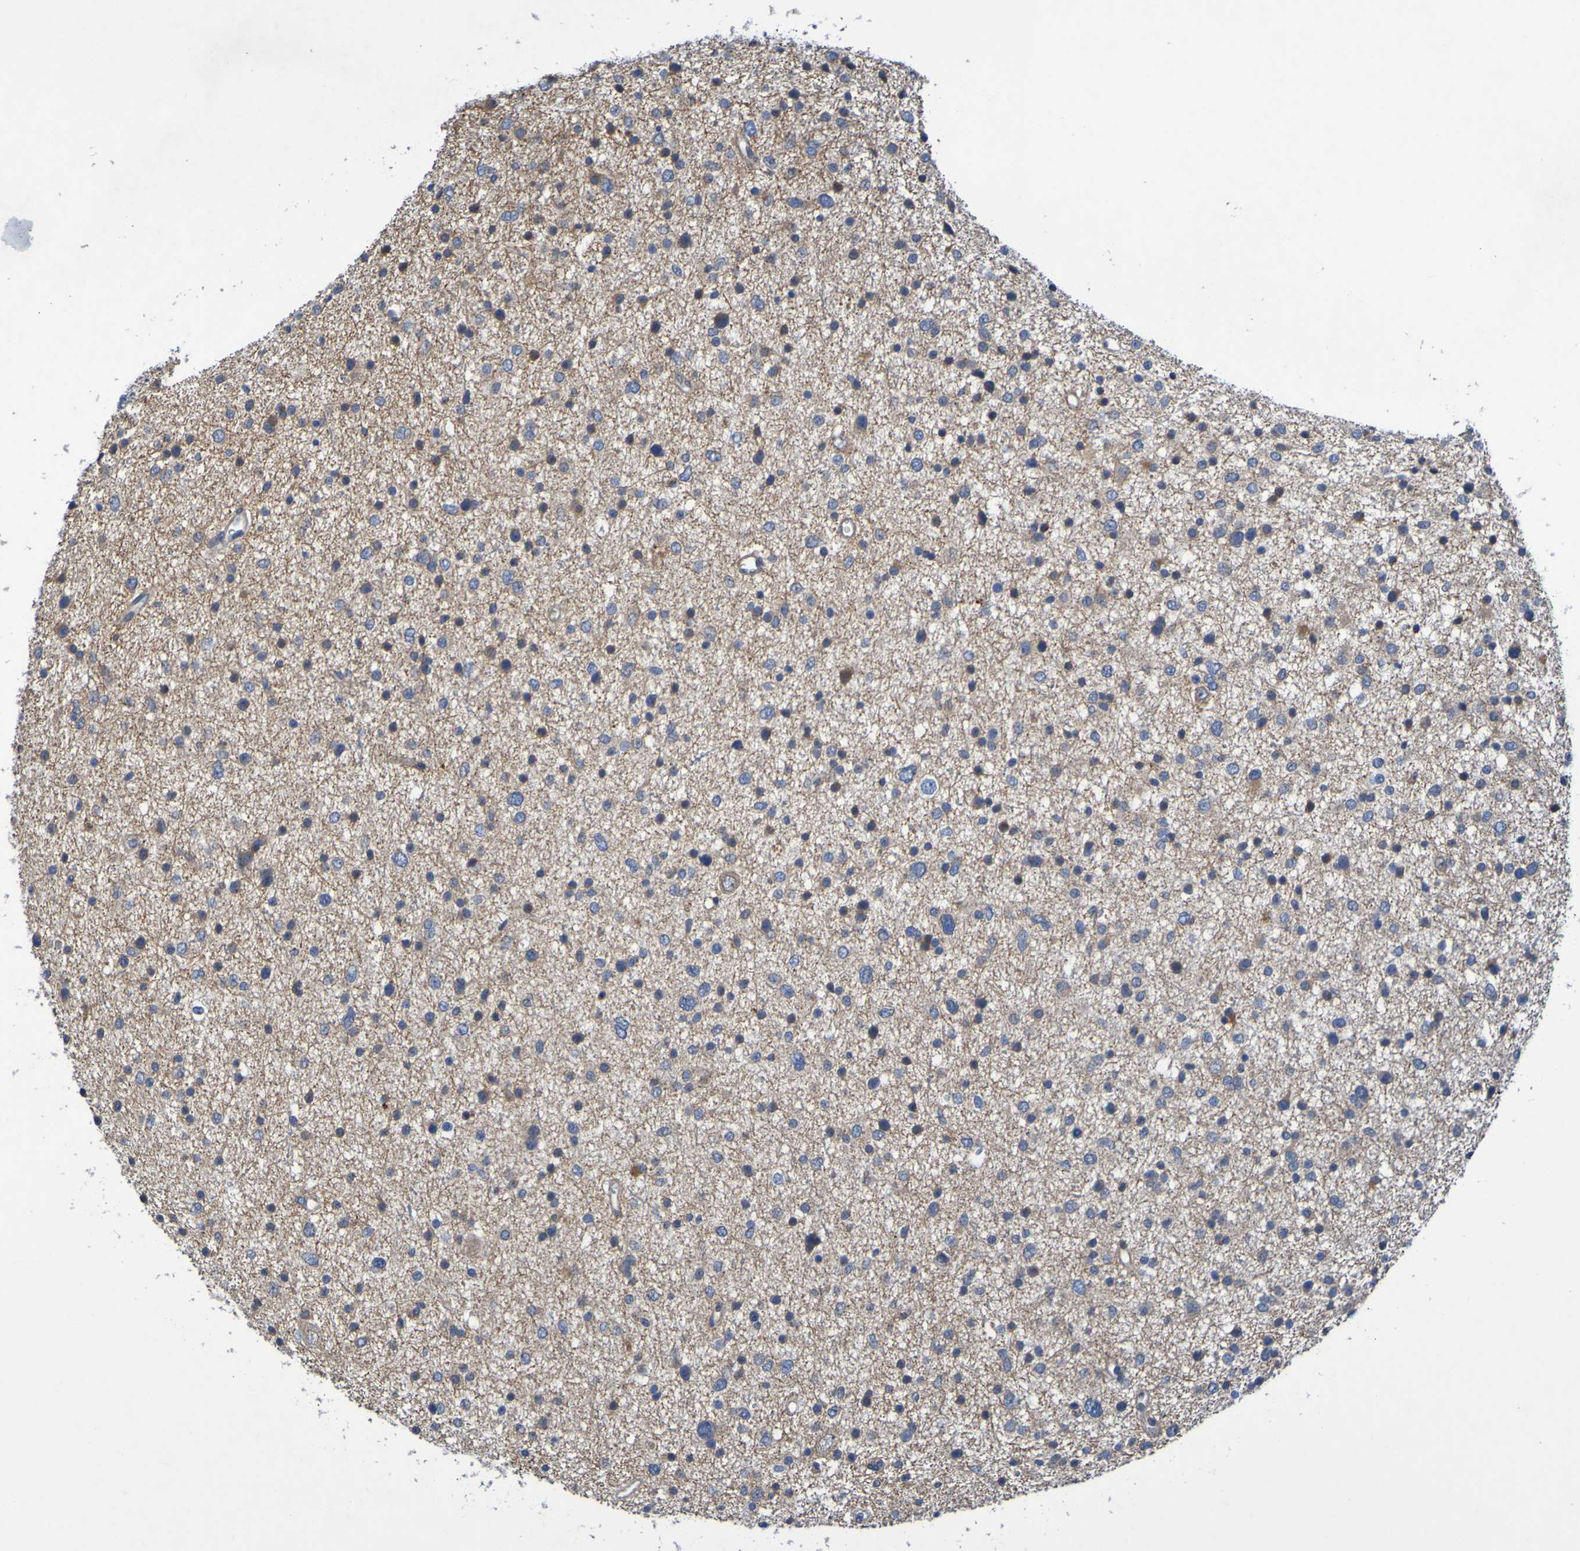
{"staining": {"intensity": "weak", "quantity": ">75%", "location": "cytoplasmic/membranous"}, "tissue": "glioma", "cell_type": "Tumor cells", "image_type": "cancer", "snomed": [{"axis": "morphology", "description": "Glioma, malignant, Low grade"}, {"axis": "topography", "description": "Brain"}], "caption": "Glioma was stained to show a protein in brown. There is low levels of weak cytoplasmic/membranous expression in about >75% of tumor cells.", "gene": "SDK1", "patient": {"sex": "female", "age": 37}}